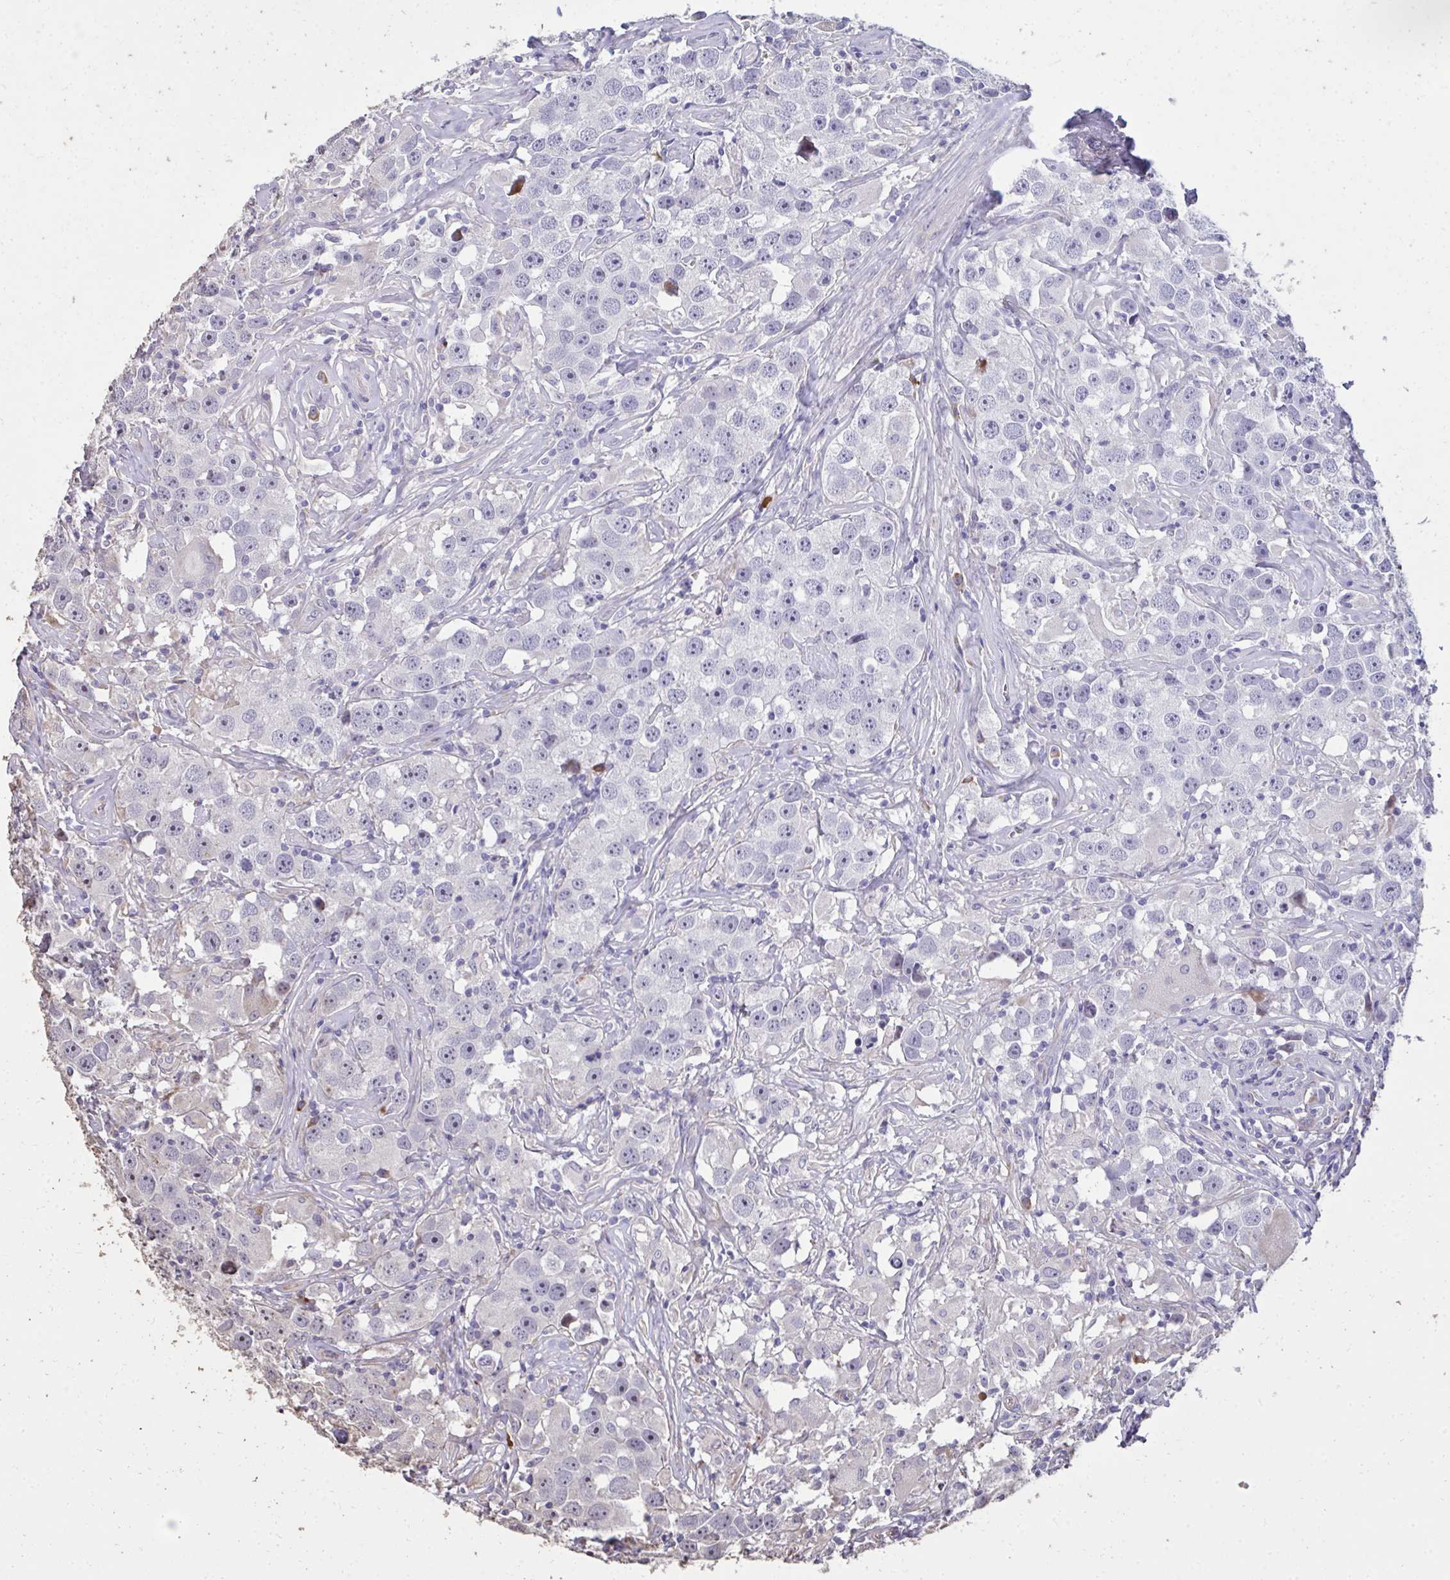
{"staining": {"intensity": "negative", "quantity": "none", "location": "none"}, "tissue": "testis cancer", "cell_type": "Tumor cells", "image_type": "cancer", "snomed": [{"axis": "morphology", "description": "Seminoma, NOS"}, {"axis": "topography", "description": "Testis"}], "caption": "Immunohistochemistry (IHC) image of neoplastic tissue: seminoma (testis) stained with DAB (3,3'-diaminobenzidine) exhibits no significant protein expression in tumor cells.", "gene": "FIBCD1", "patient": {"sex": "male", "age": 49}}